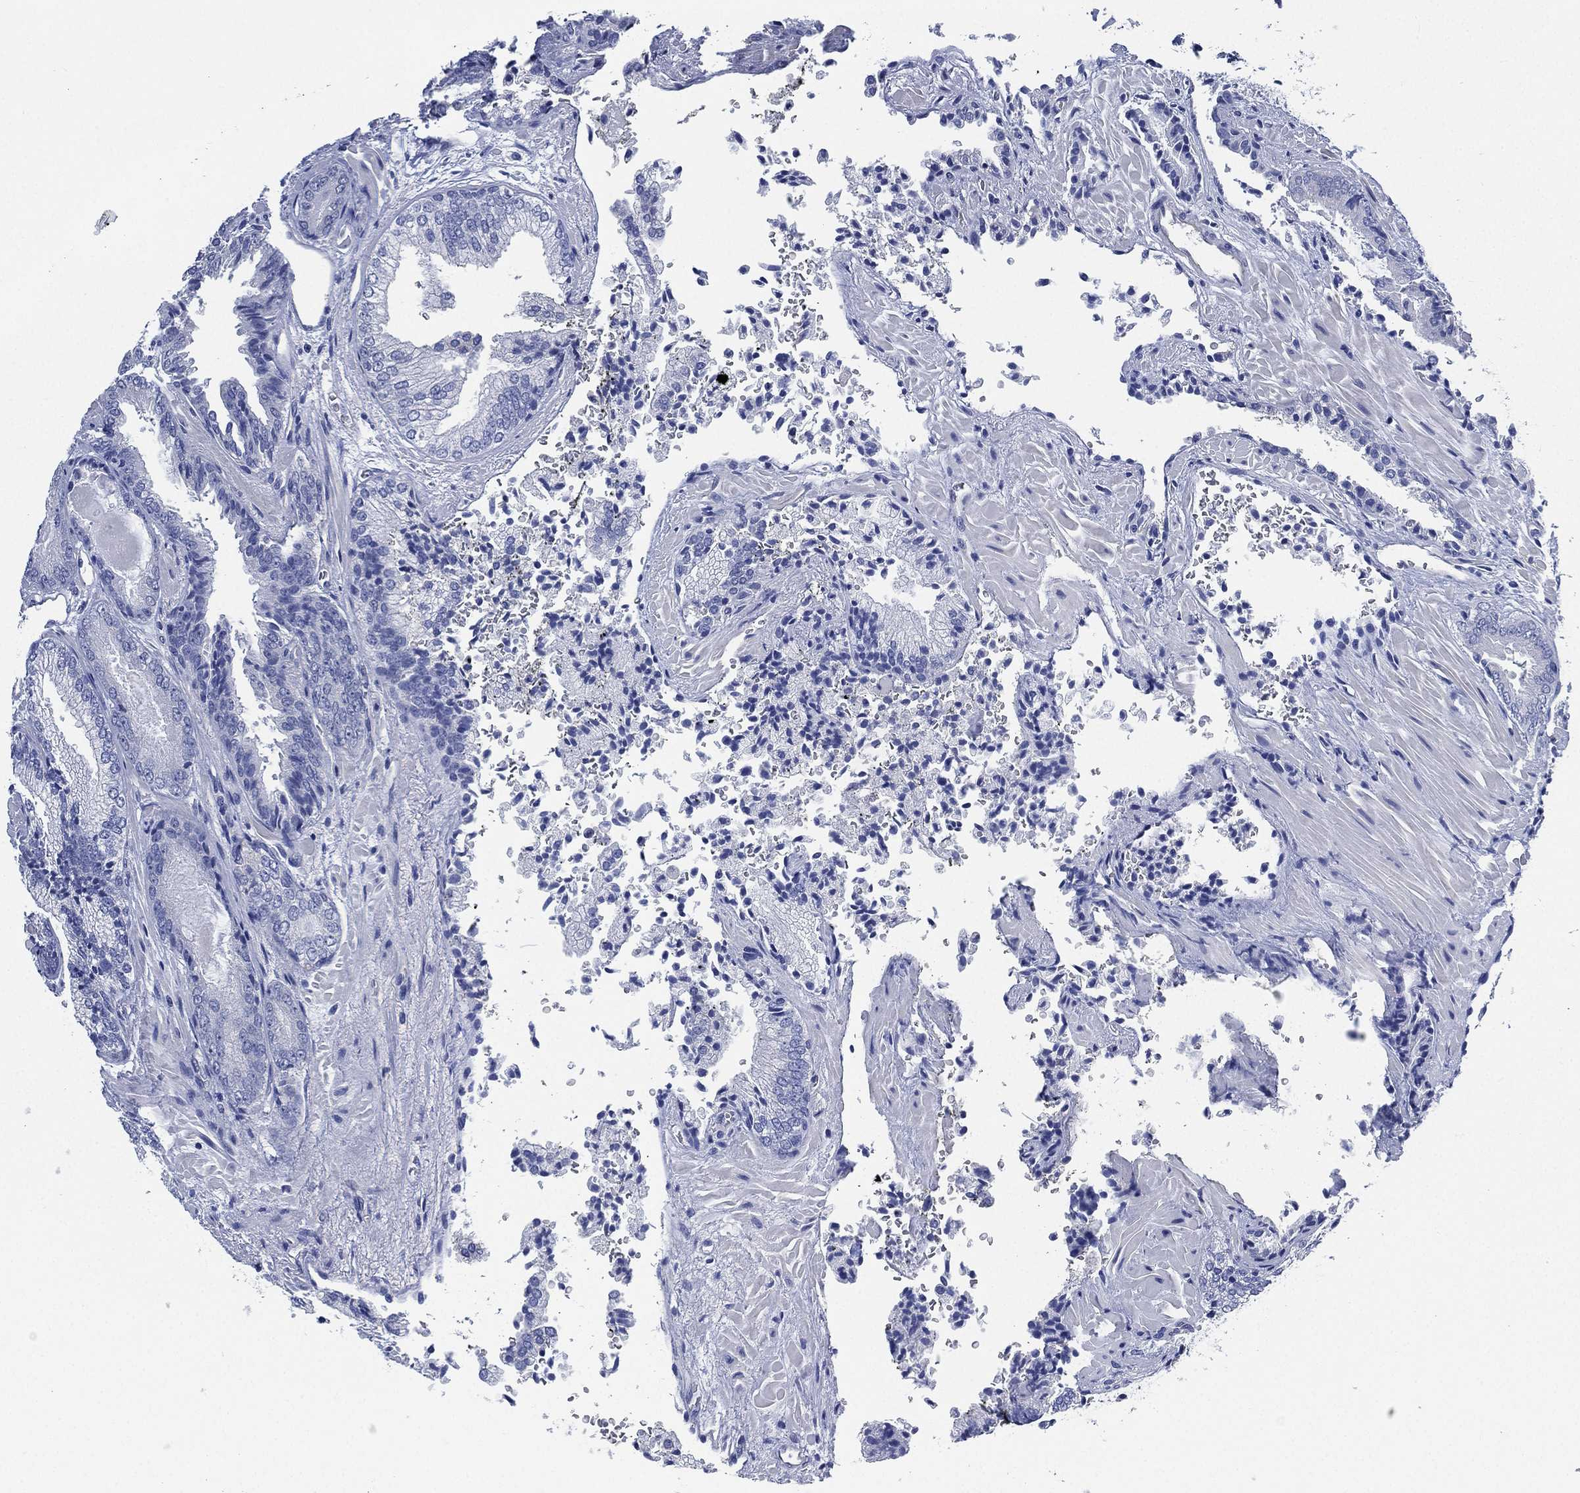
{"staining": {"intensity": "negative", "quantity": "none", "location": "none"}, "tissue": "prostate cancer", "cell_type": "Tumor cells", "image_type": "cancer", "snomed": [{"axis": "morphology", "description": "Adenocarcinoma, Low grade"}, {"axis": "topography", "description": "Prostate"}], "caption": "Human adenocarcinoma (low-grade) (prostate) stained for a protein using immunohistochemistry displays no positivity in tumor cells.", "gene": "CCDC70", "patient": {"sex": "male", "age": 68}}